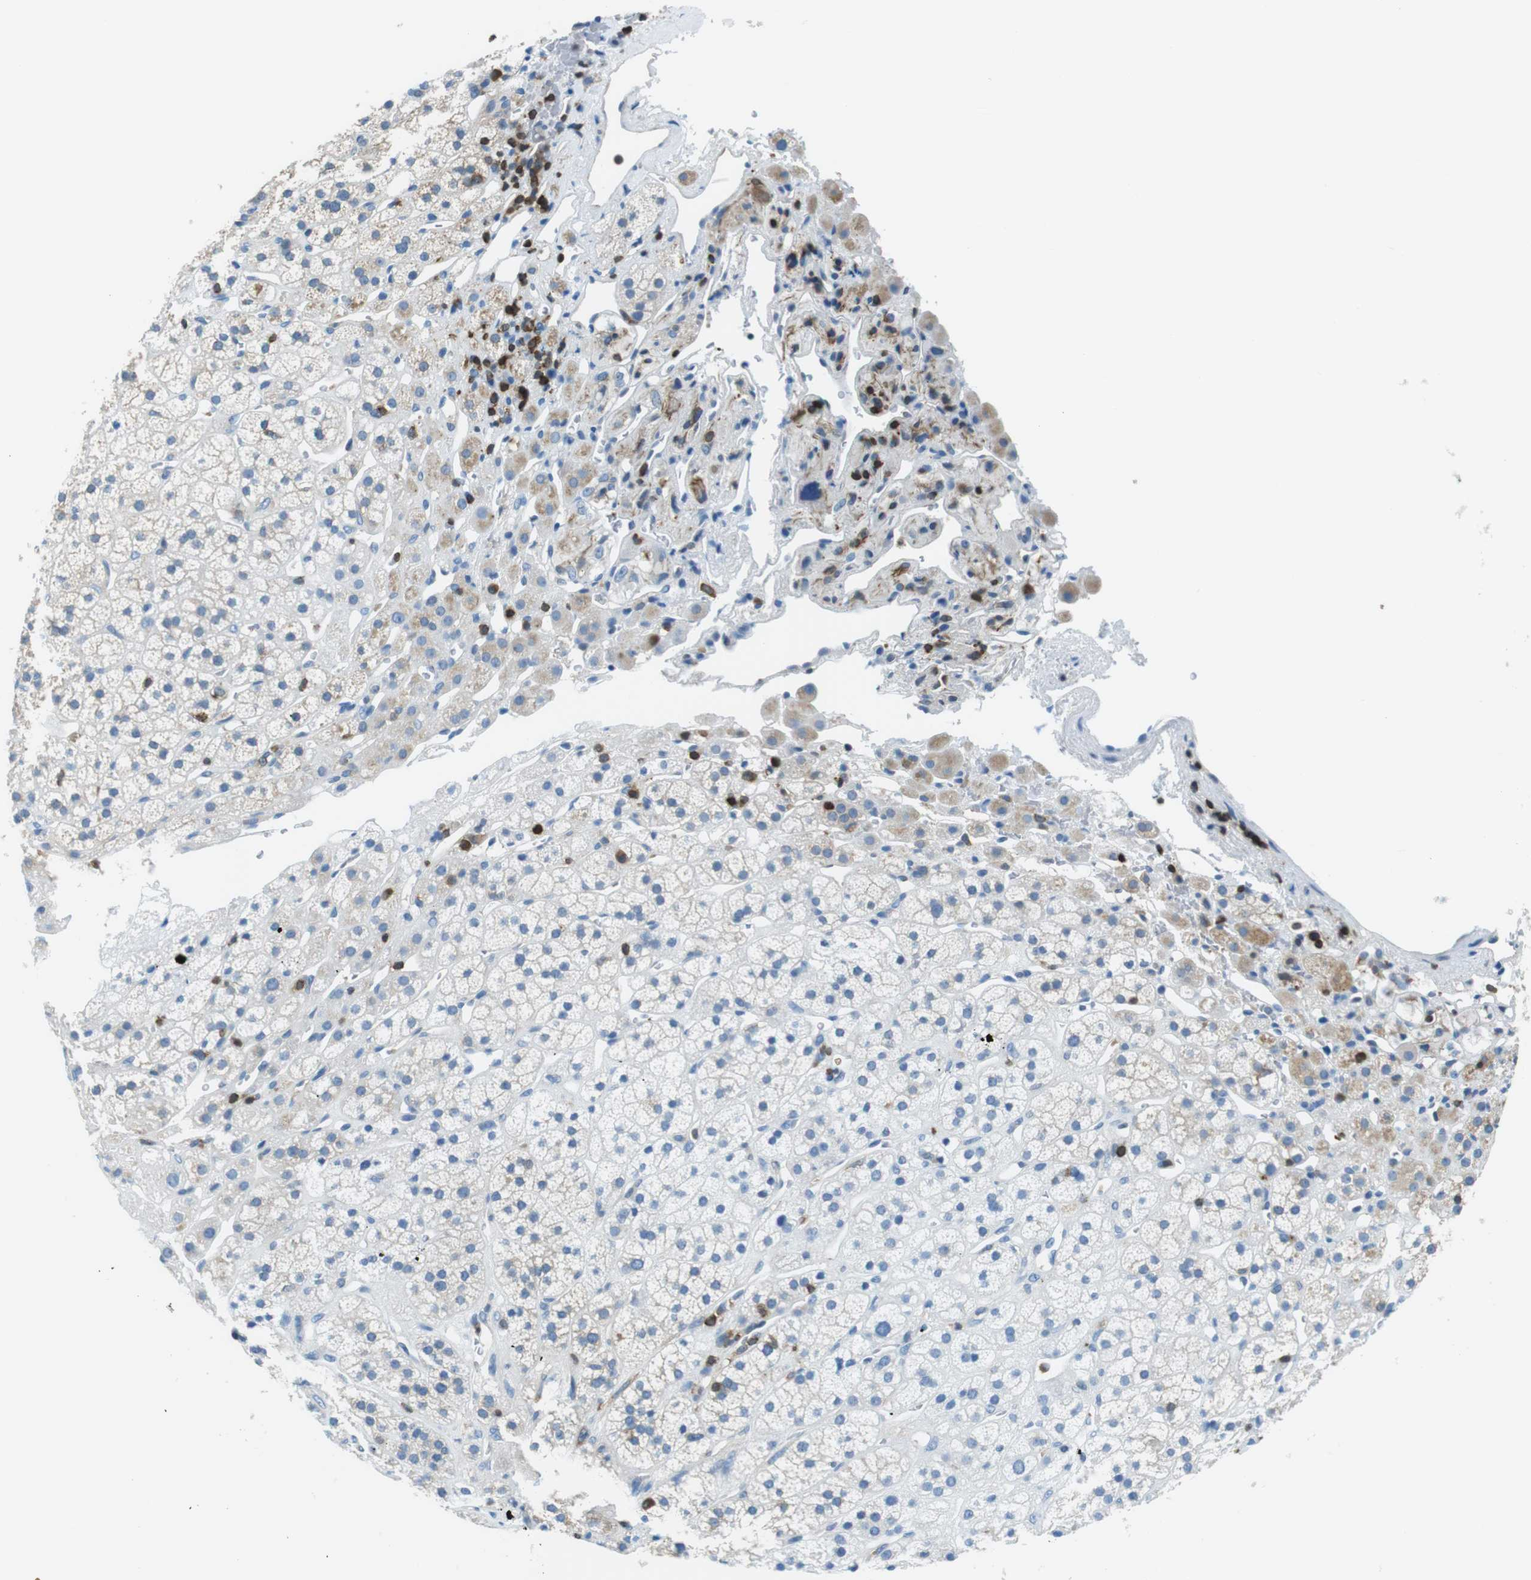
{"staining": {"intensity": "moderate", "quantity": "<25%", "location": "cytoplasmic/membranous"}, "tissue": "adrenal gland", "cell_type": "Glandular cells", "image_type": "normal", "snomed": [{"axis": "morphology", "description": "Normal tissue, NOS"}, {"axis": "topography", "description": "Adrenal gland"}], "caption": "Immunohistochemical staining of benign human adrenal gland displays <25% levels of moderate cytoplasmic/membranous protein positivity in approximately <25% of glandular cells. (IHC, brightfield microscopy, high magnification).", "gene": "TES", "patient": {"sex": "male", "age": 56}}